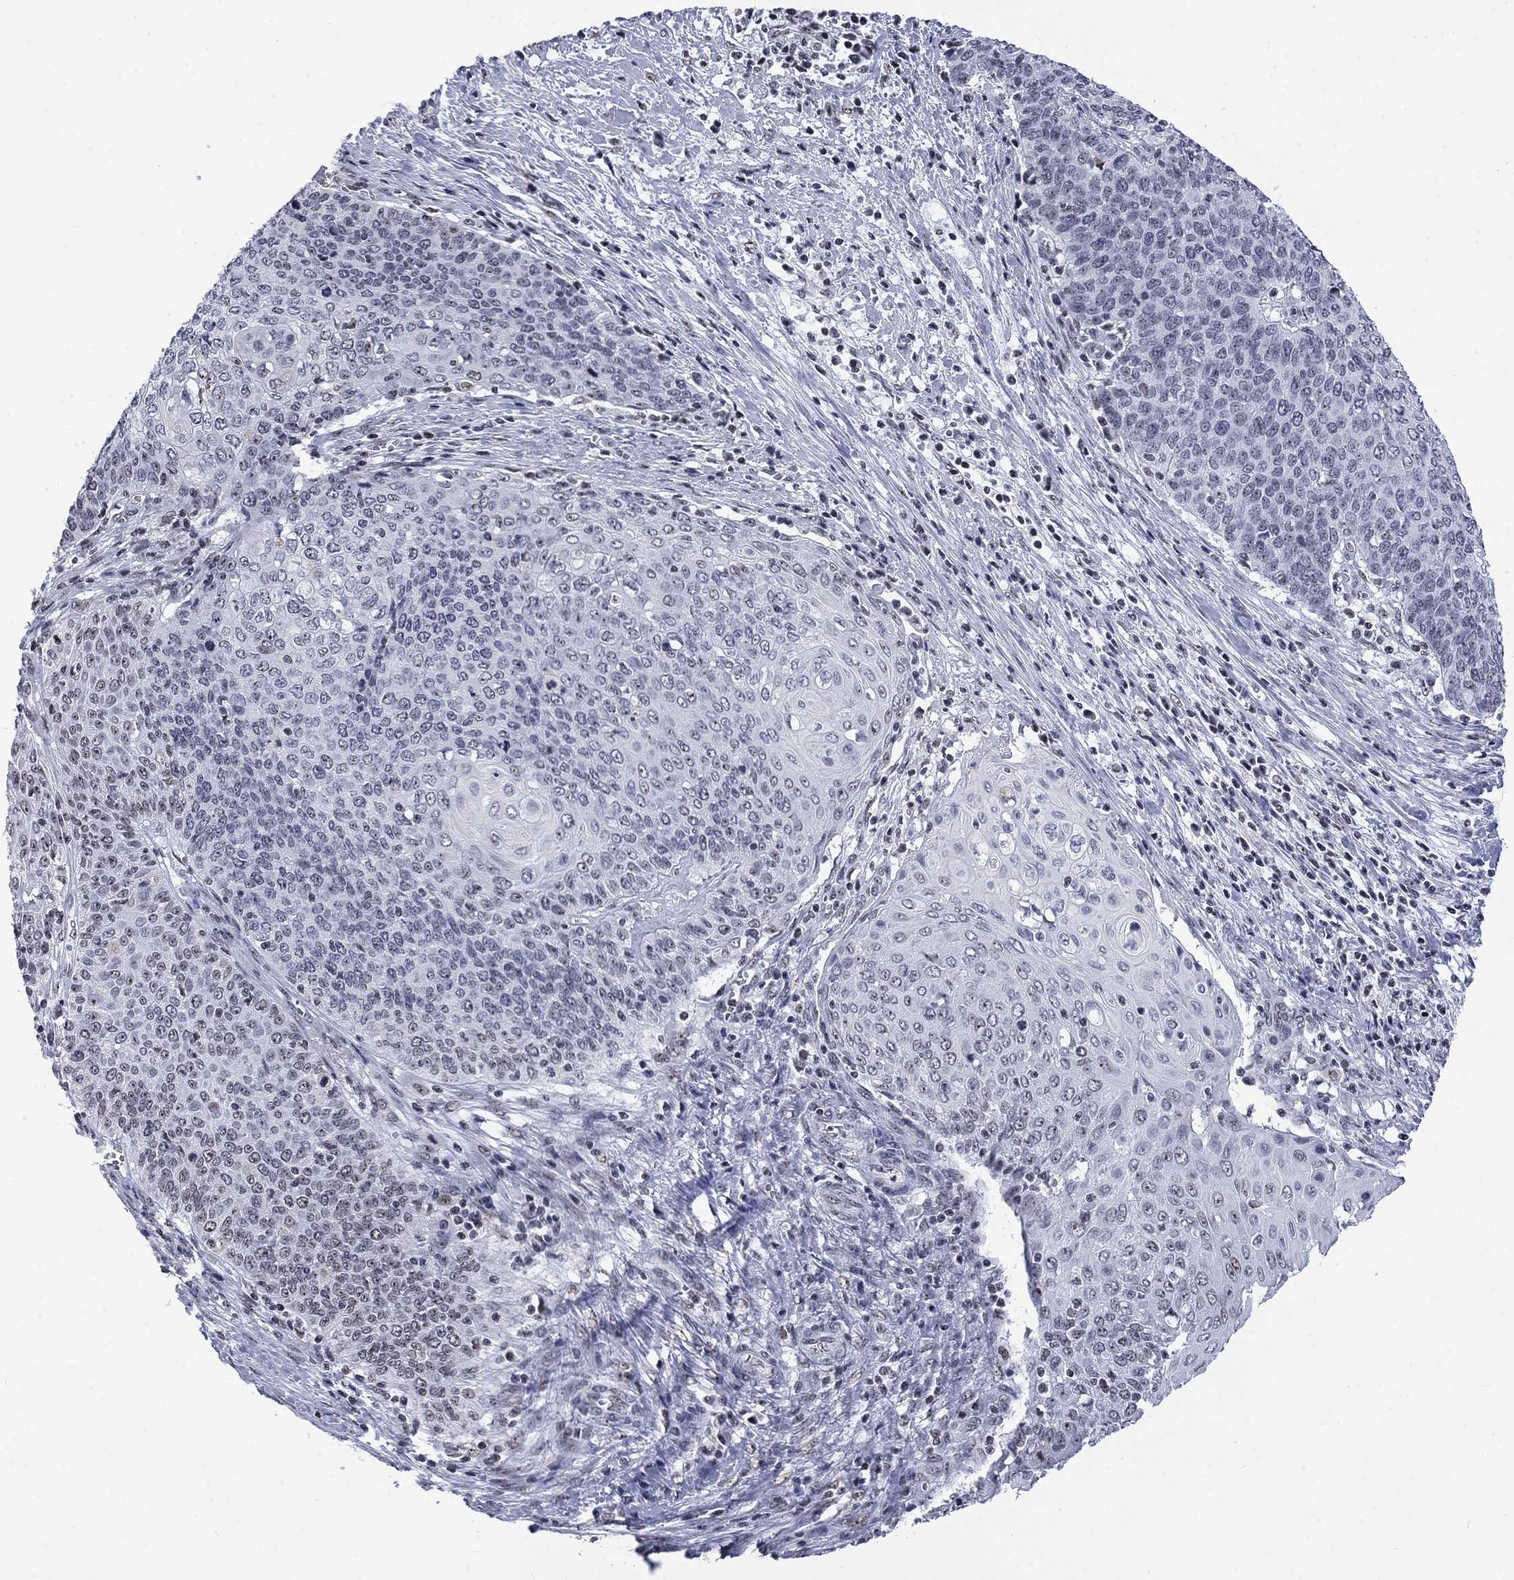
{"staining": {"intensity": "negative", "quantity": "none", "location": "none"}, "tissue": "cervical cancer", "cell_type": "Tumor cells", "image_type": "cancer", "snomed": [{"axis": "morphology", "description": "Squamous cell carcinoma, NOS"}, {"axis": "topography", "description": "Cervix"}], "caption": "Immunohistochemical staining of cervical cancer exhibits no significant positivity in tumor cells.", "gene": "CSRNP3", "patient": {"sex": "female", "age": 39}}